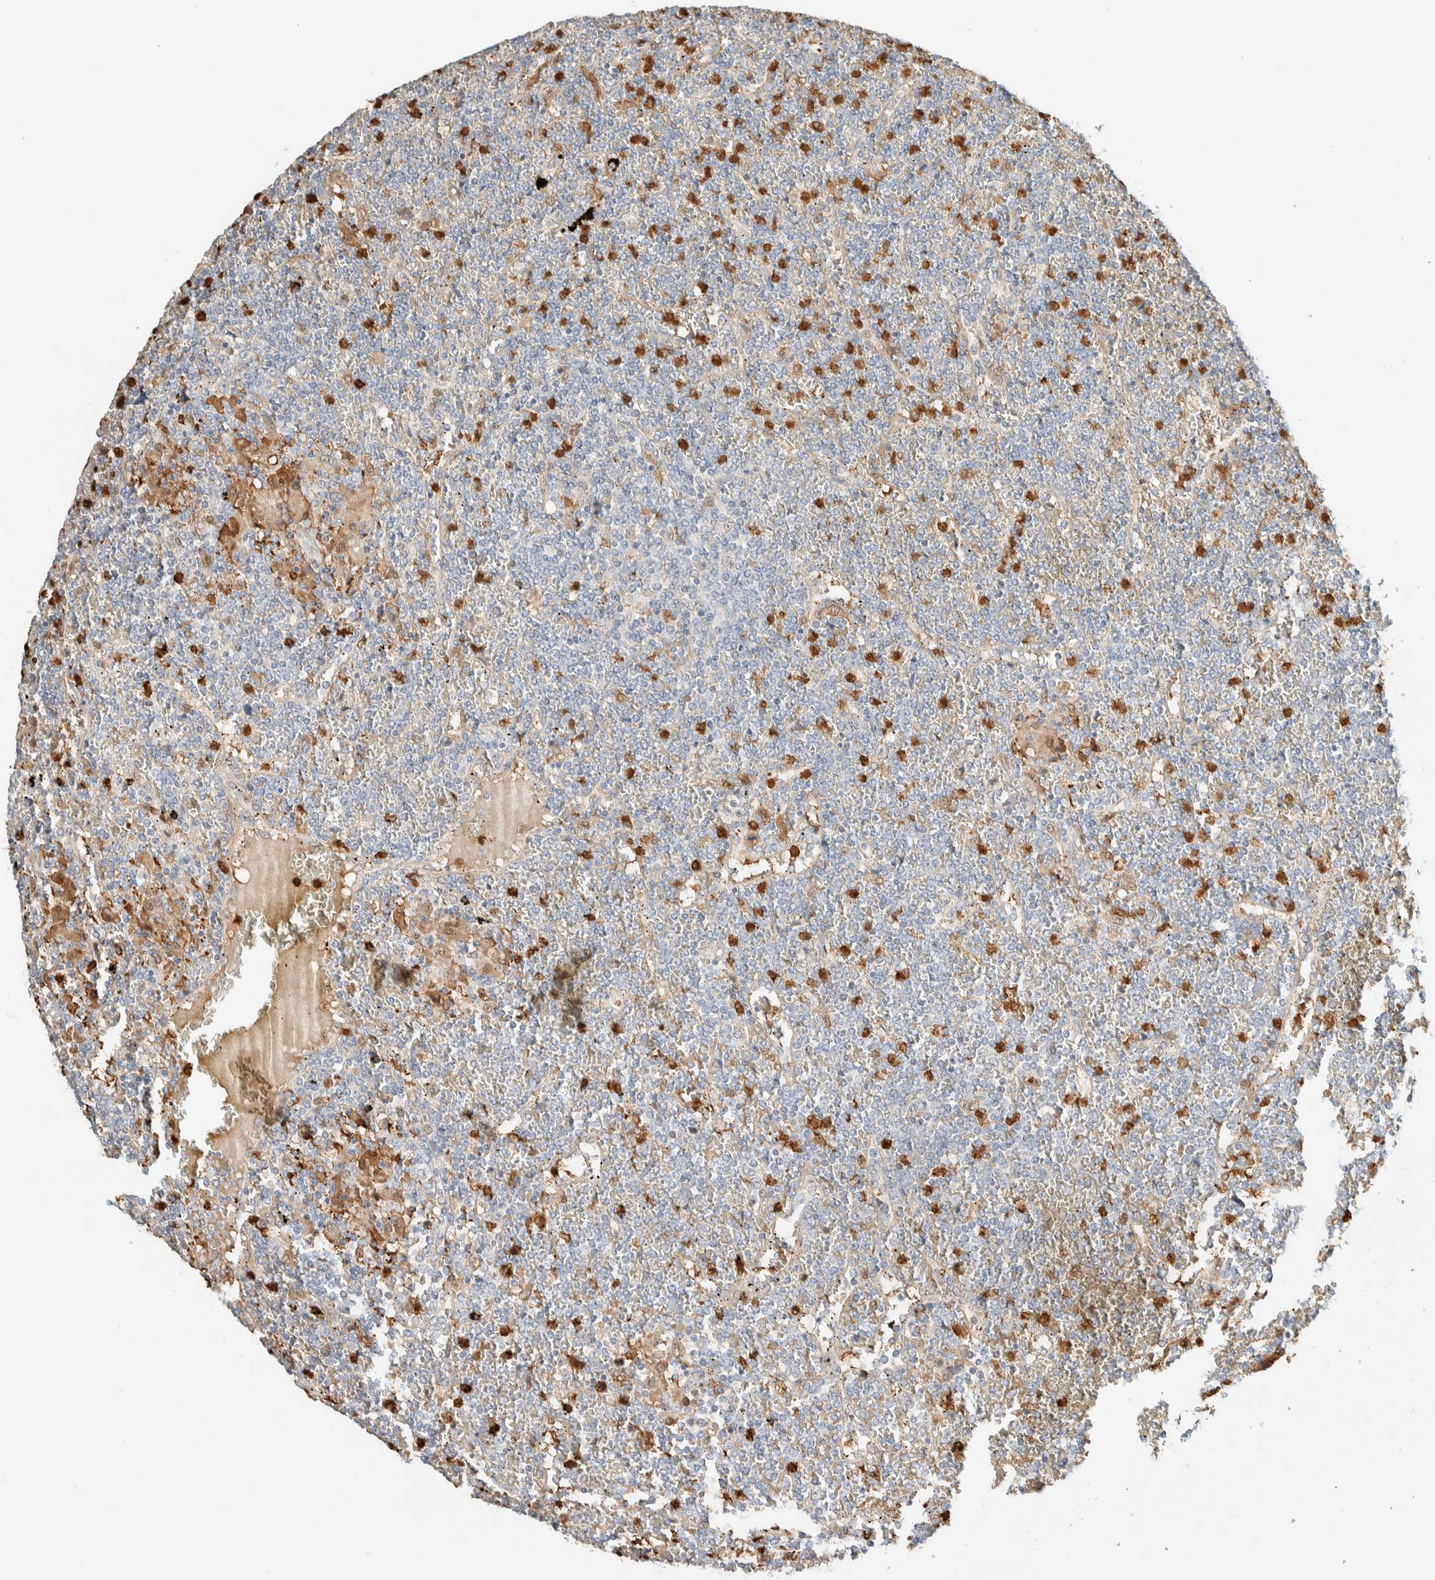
{"staining": {"intensity": "negative", "quantity": "none", "location": "none"}, "tissue": "lymphoma", "cell_type": "Tumor cells", "image_type": "cancer", "snomed": [{"axis": "morphology", "description": "Malignant lymphoma, non-Hodgkin's type, Low grade"}, {"axis": "topography", "description": "Spleen"}], "caption": "A photomicrograph of lymphoma stained for a protein demonstrates no brown staining in tumor cells.", "gene": "SETD4", "patient": {"sex": "female", "age": 19}}